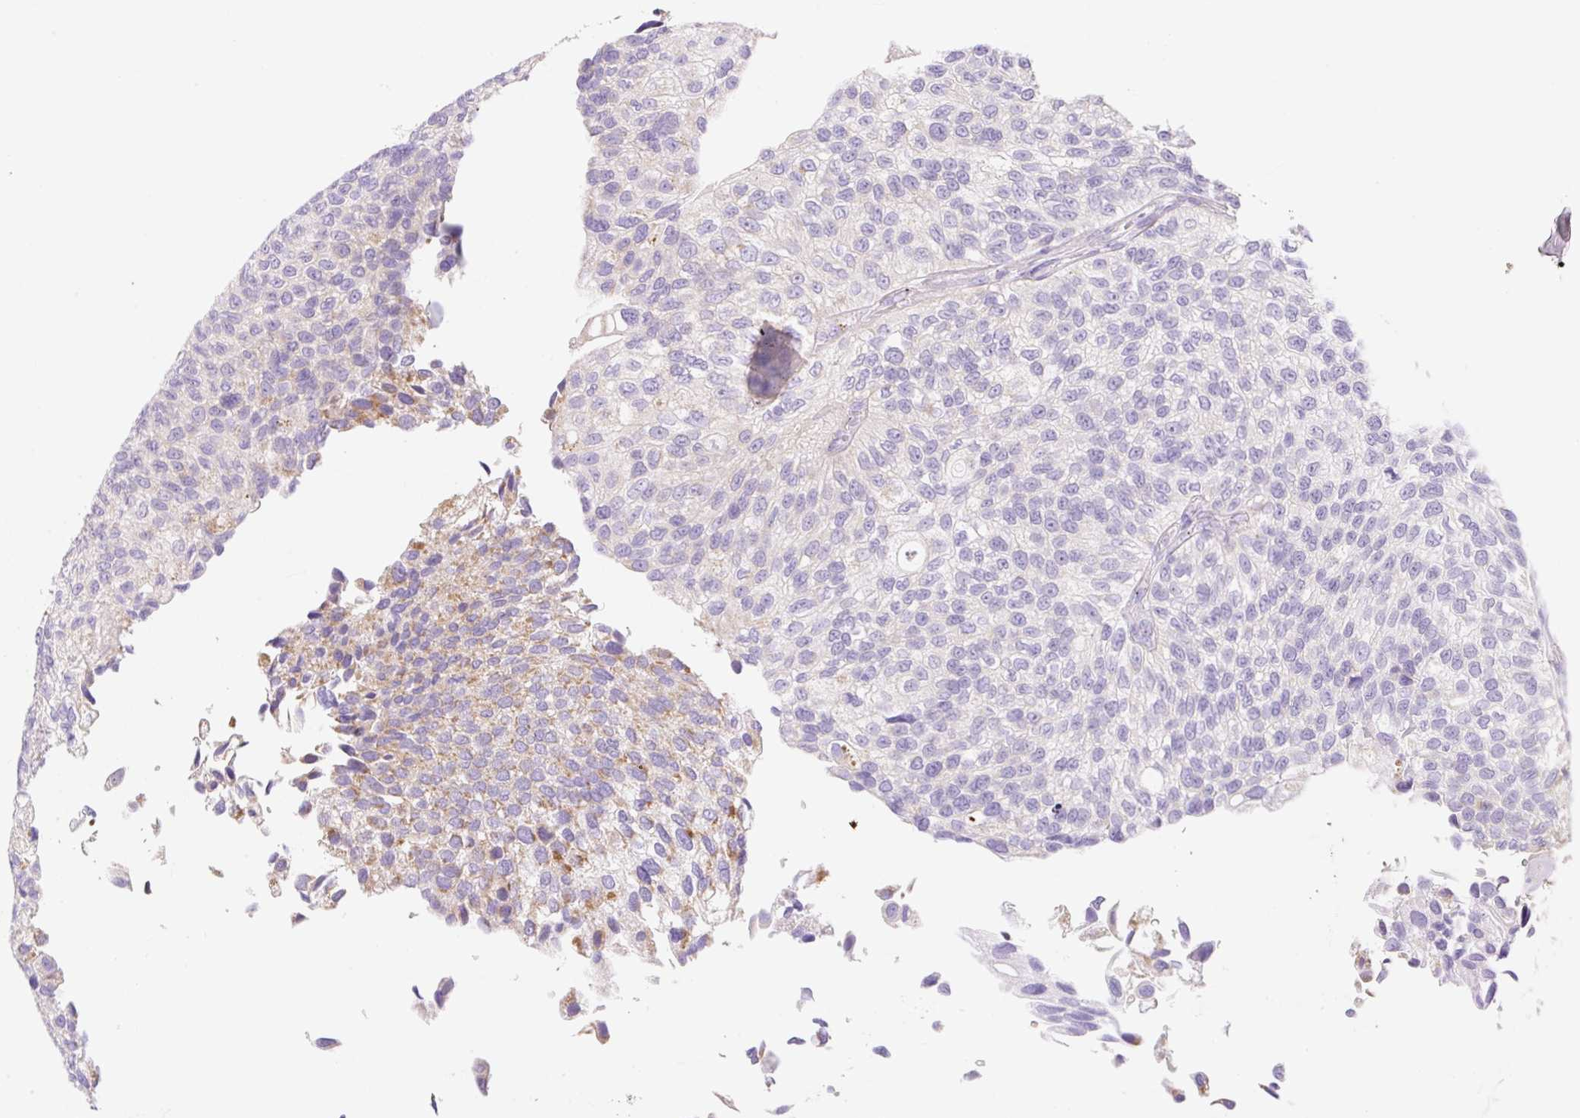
{"staining": {"intensity": "moderate", "quantity": "<25%", "location": "cytoplasmic/membranous"}, "tissue": "urothelial cancer", "cell_type": "Tumor cells", "image_type": "cancer", "snomed": [{"axis": "morphology", "description": "Urothelial carcinoma, NOS"}, {"axis": "topography", "description": "Urinary bladder"}], "caption": "Moderate cytoplasmic/membranous staining is identified in approximately <25% of tumor cells in transitional cell carcinoma.", "gene": "CLEC3A", "patient": {"sex": "male", "age": 87}}